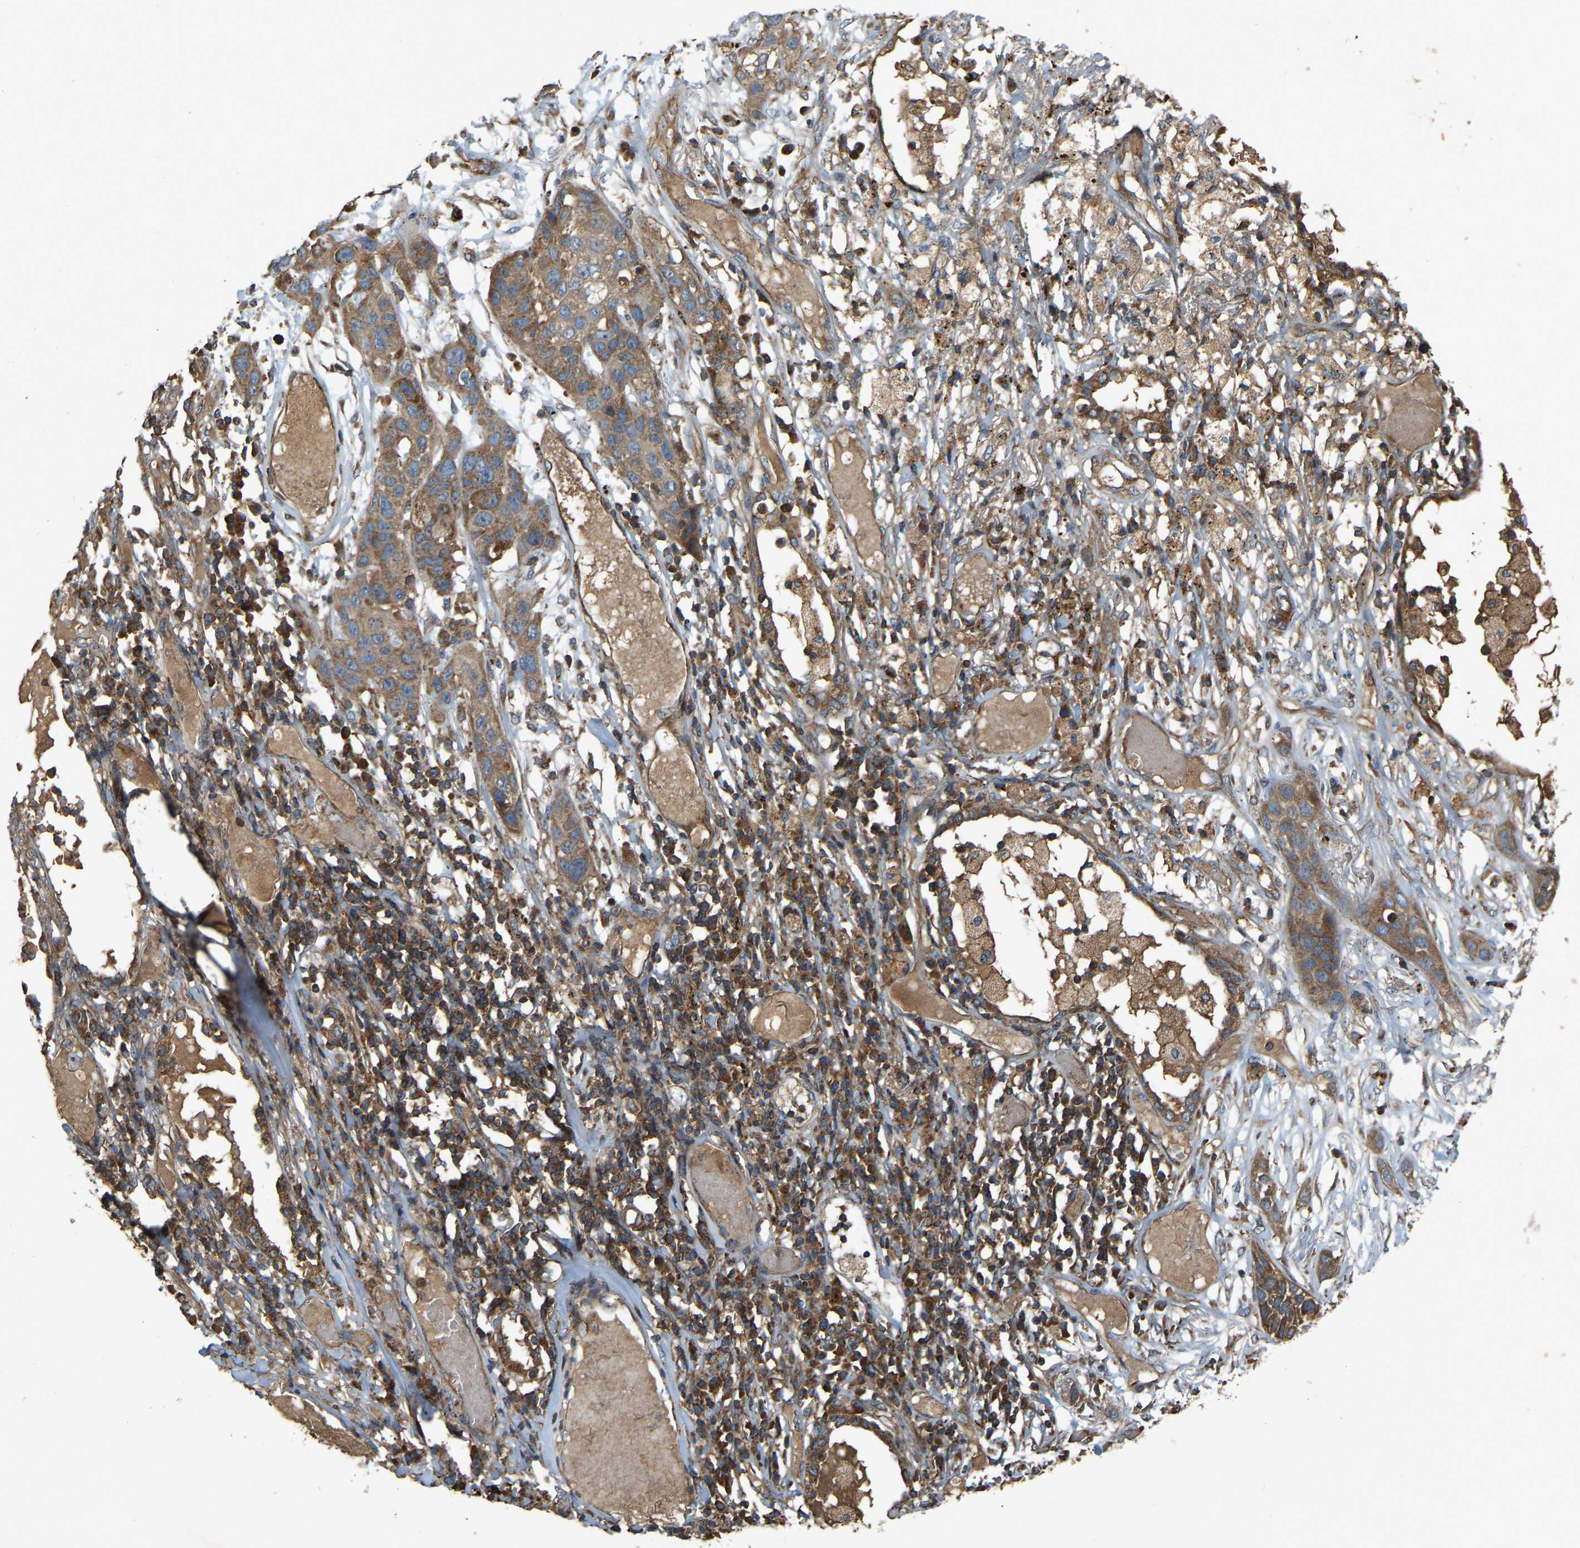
{"staining": {"intensity": "moderate", "quantity": ">75%", "location": "cytoplasmic/membranous"}, "tissue": "lung cancer", "cell_type": "Tumor cells", "image_type": "cancer", "snomed": [{"axis": "morphology", "description": "Squamous cell carcinoma, NOS"}, {"axis": "topography", "description": "Lung"}], "caption": "A photomicrograph showing moderate cytoplasmic/membranous staining in about >75% of tumor cells in squamous cell carcinoma (lung), as visualized by brown immunohistochemical staining.", "gene": "SAMD9L", "patient": {"sex": "male", "age": 71}}